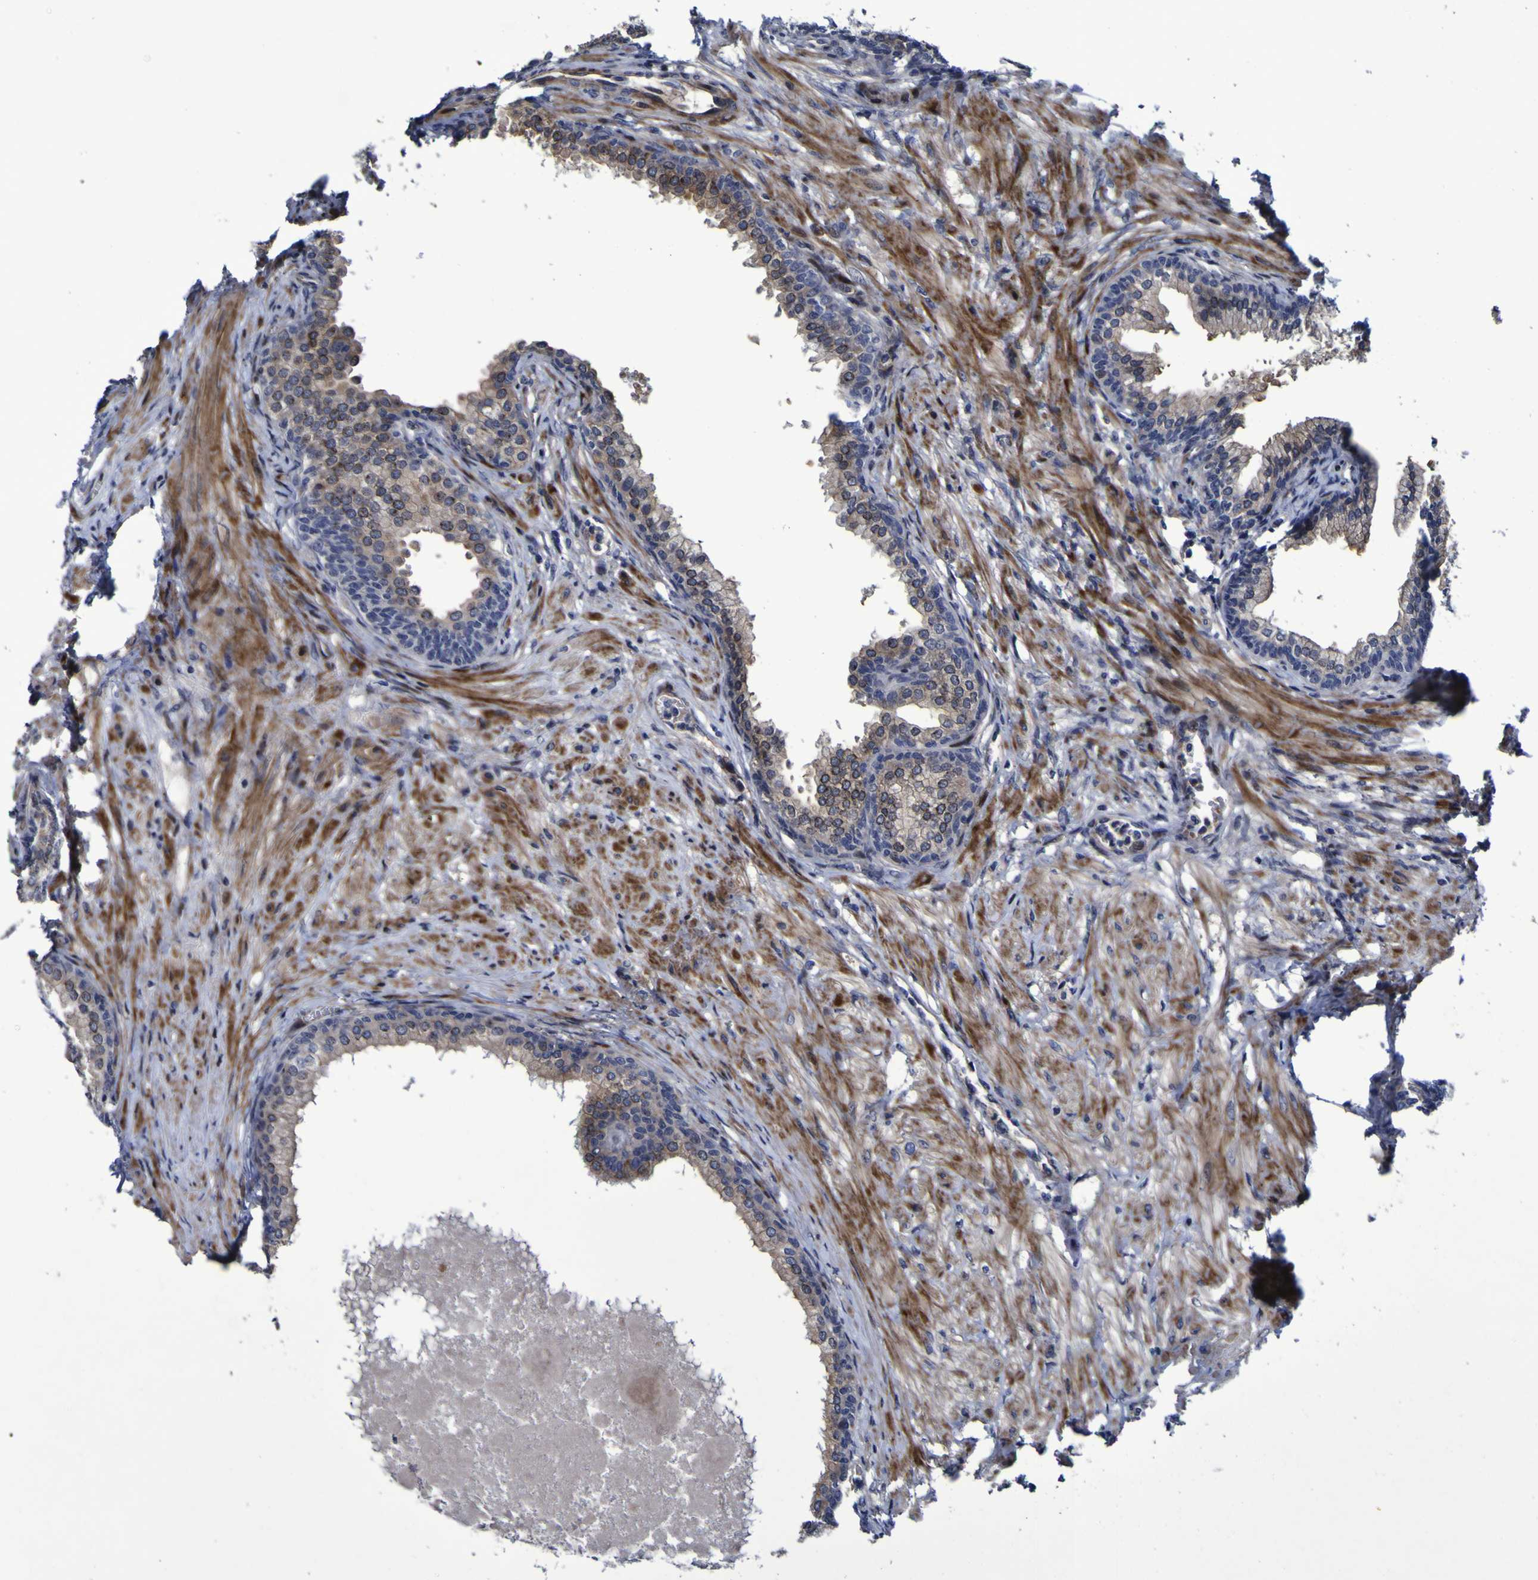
{"staining": {"intensity": "moderate", "quantity": ">75%", "location": "cytoplasmic/membranous,nuclear"}, "tissue": "prostate", "cell_type": "Glandular cells", "image_type": "normal", "snomed": [{"axis": "morphology", "description": "Normal tissue, NOS"}, {"axis": "morphology", "description": "Urothelial carcinoma, Low grade"}, {"axis": "topography", "description": "Urinary bladder"}, {"axis": "topography", "description": "Prostate"}], "caption": "The immunohistochemical stain shows moderate cytoplasmic/membranous,nuclear positivity in glandular cells of unremarkable prostate. The protein of interest is shown in brown color, while the nuclei are stained blue.", "gene": "MGLL", "patient": {"sex": "male", "age": 60}}